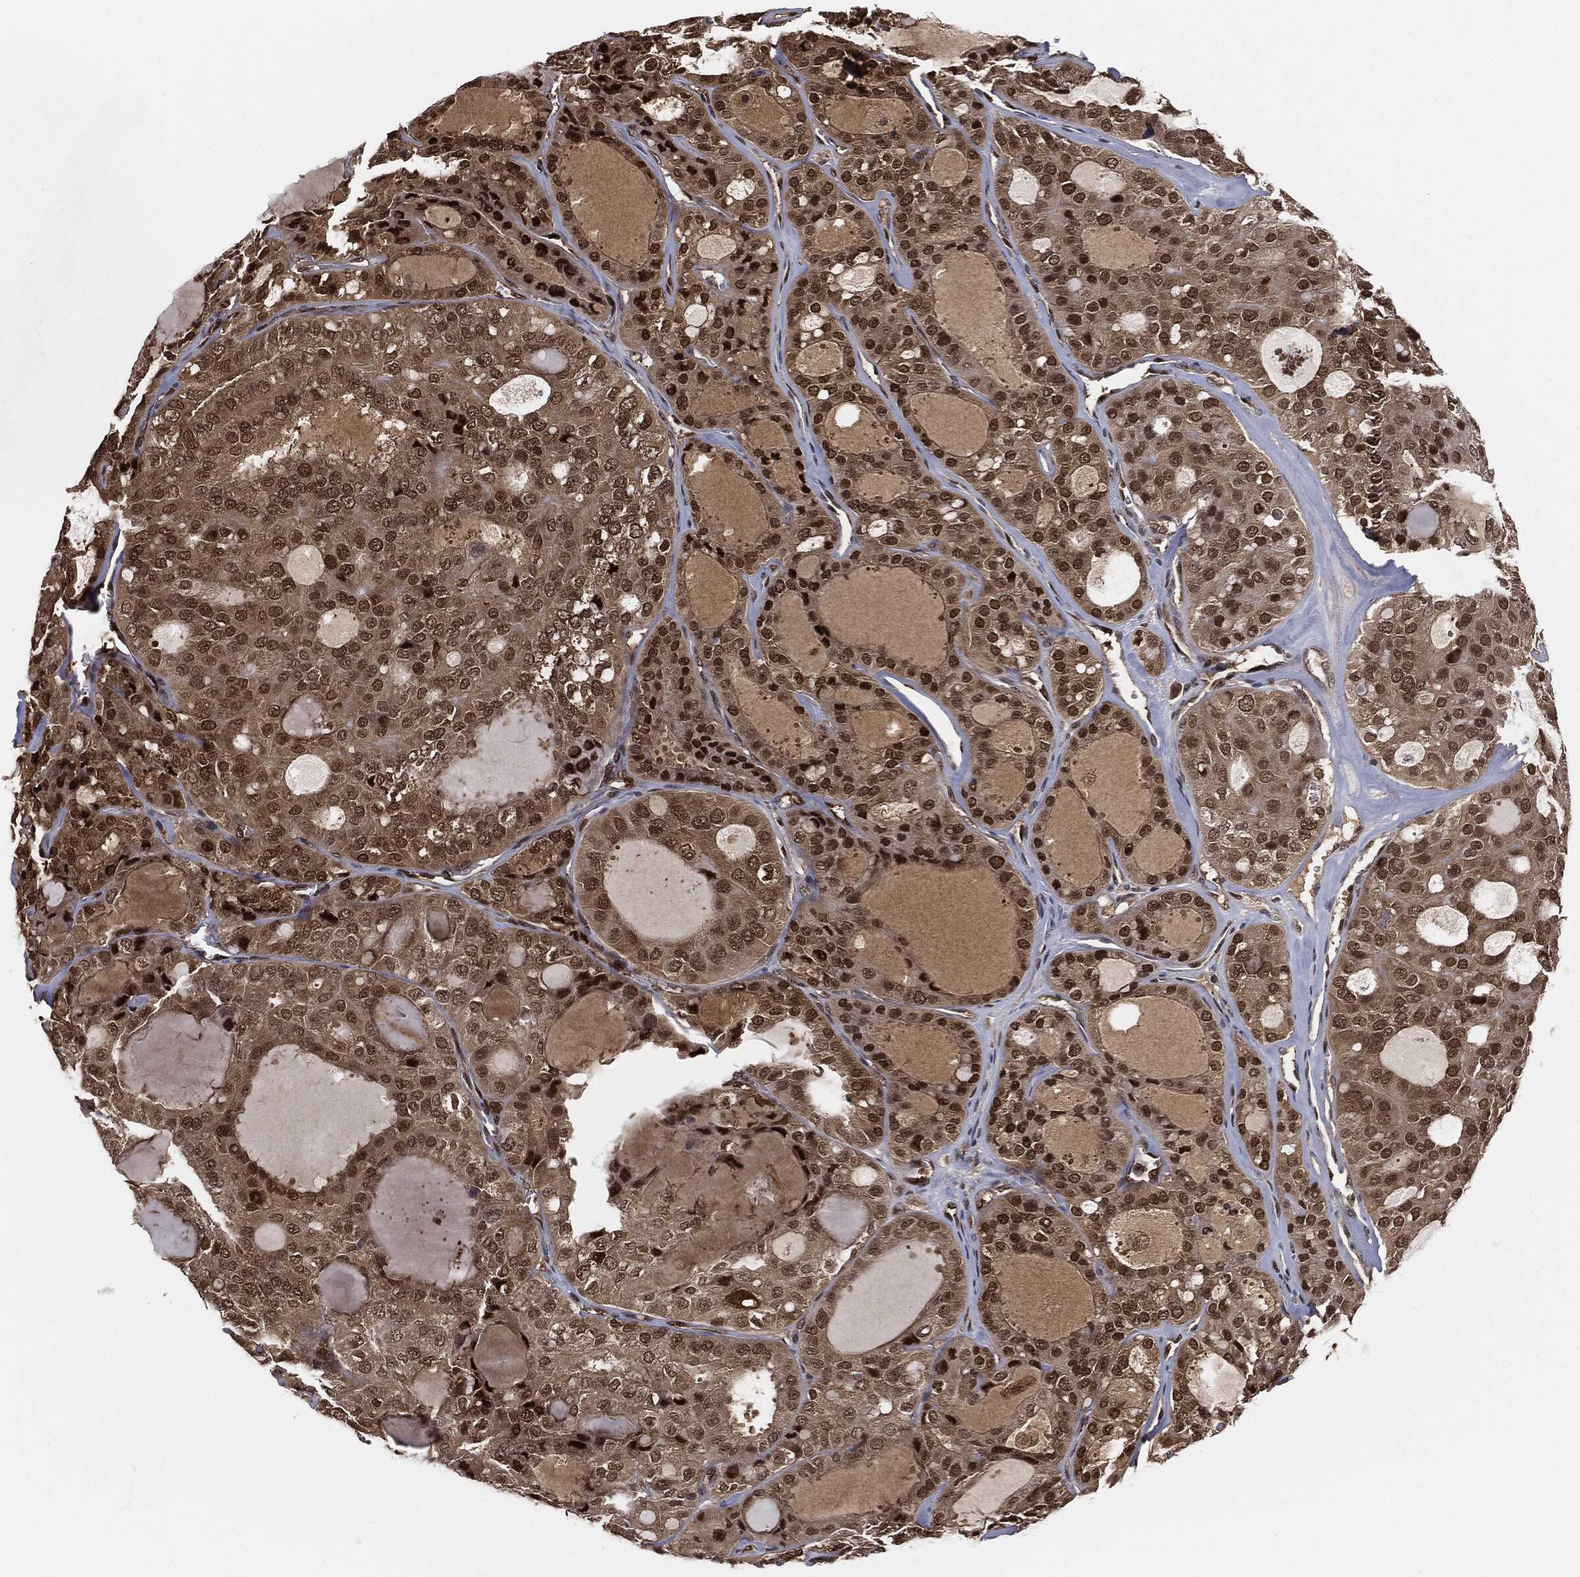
{"staining": {"intensity": "moderate", "quantity": ">75%", "location": "nuclear"}, "tissue": "thyroid cancer", "cell_type": "Tumor cells", "image_type": "cancer", "snomed": [{"axis": "morphology", "description": "Follicular adenoma carcinoma, NOS"}, {"axis": "topography", "description": "Thyroid gland"}], "caption": "Tumor cells demonstrate moderate nuclear expression in approximately >75% of cells in thyroid cancer.", "gene": "CAPRIN2", "patient": {"sex": "male", "age": 75}}